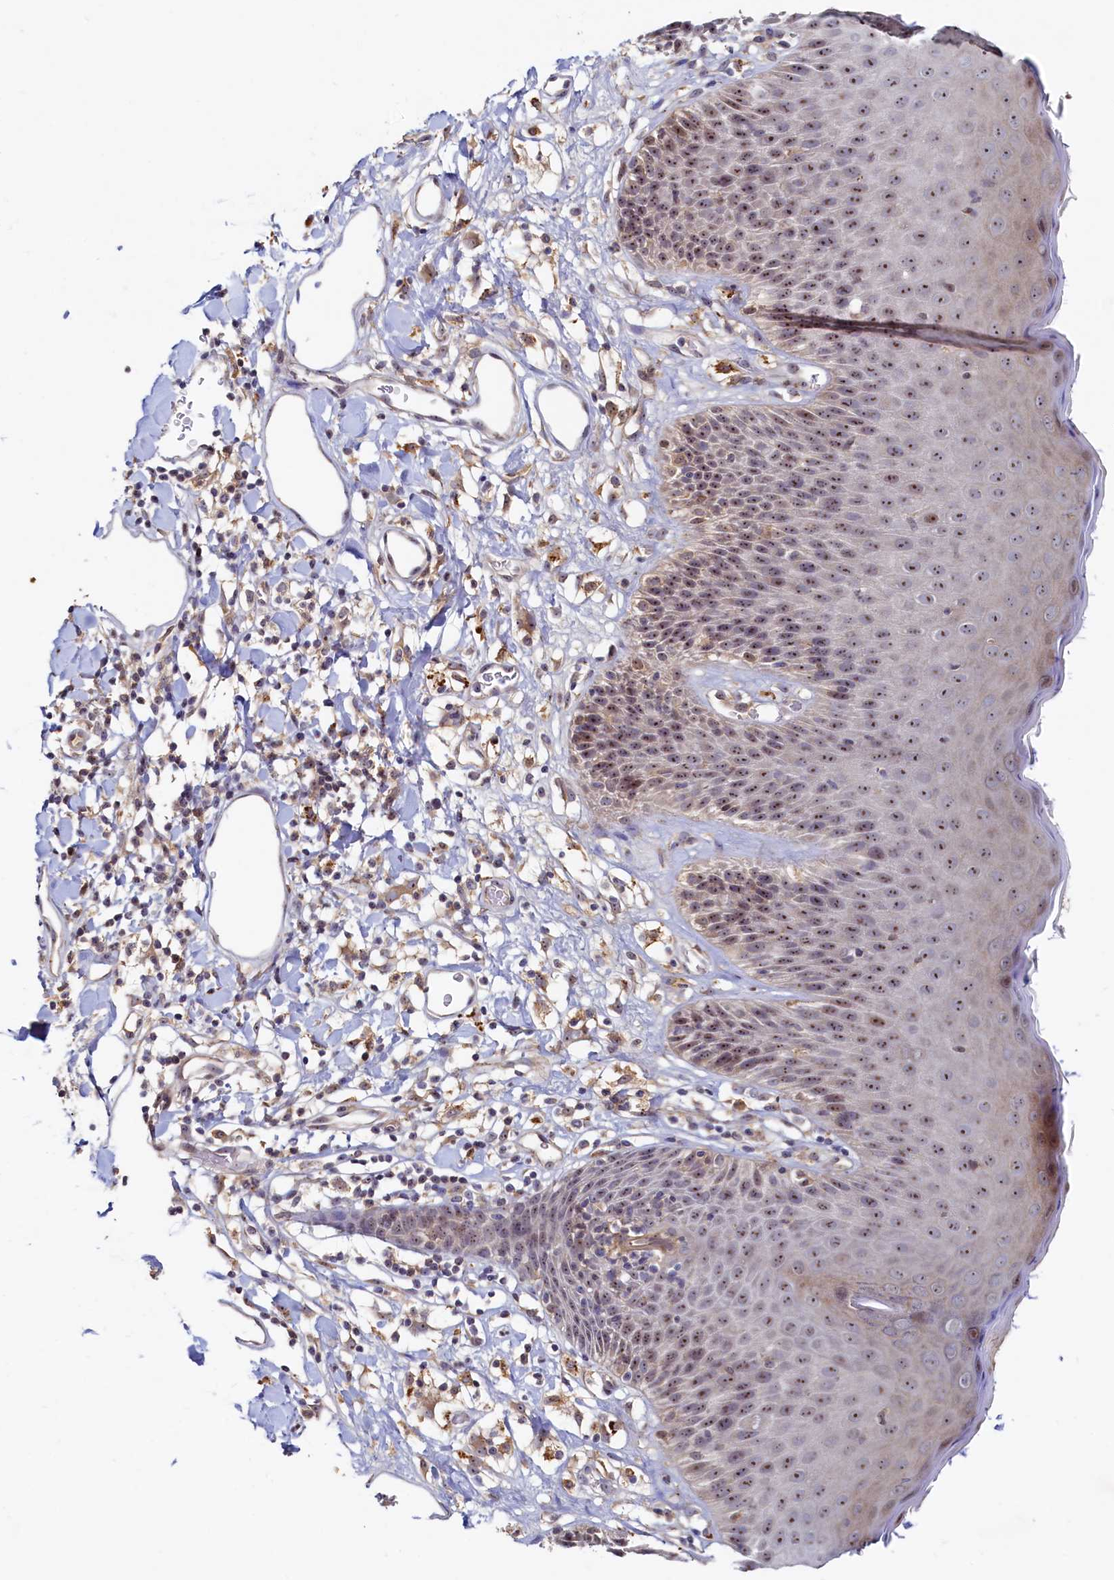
{"staining": {"intensity": "moderate", "quantity": ">75%", "location": "nuclear"}, "tissue": "skin", "cell_type": "Epidermal cells", "image_type": "normal", "snomed": [{"axis": "morphology", "description": "Normal tissue, NOS"}, {"axis": "topography", "description": "Vulva"}], "caption": "A micrograph of human skin stained for a protein shows moderate nuclear brown staining in epidermal cells.", "gene": "RGS7BP", "patient": {"sex": "female", "age": 68}}